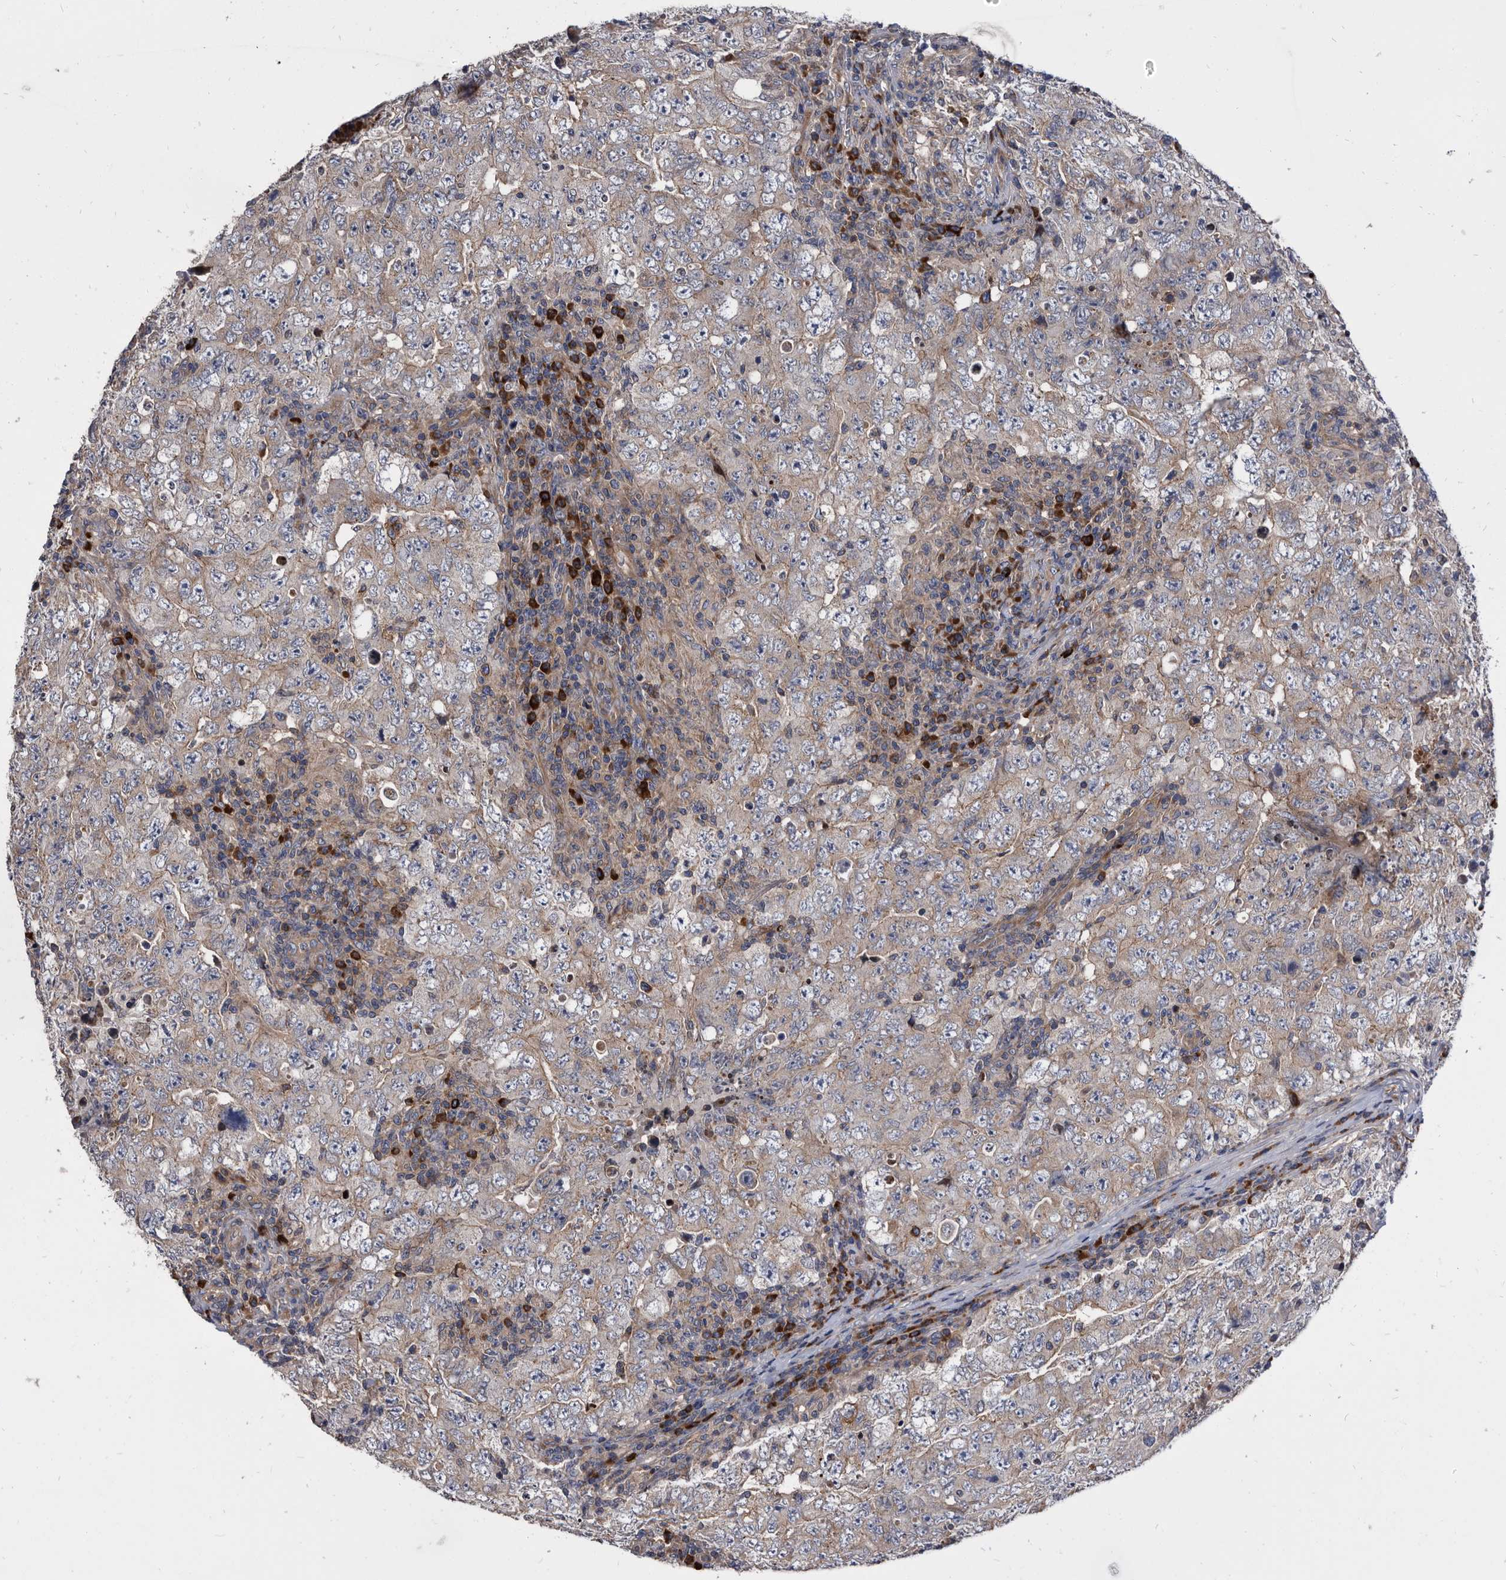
{"staining": {"intensity": "weak", "quantity": "<25%", "location": "cytoplasmic/membranous"}, "tissue": "testis cancer", "cell_type": "Tumor cells", "image_type": "cancer", "snomed": [{"axis": "morphology", "description": "Carcinoma, Embryonal, NOS"}, {"axis": "topography", "description": "Testis"}], "caption": "This is an immunohistochemistry (IHC) photomicrograph of embryonal carcinoma (testis). There is no positivity in tumor cells.", "gene": "DTNBP1", "patient": {"sex": "male", "age": 26}}